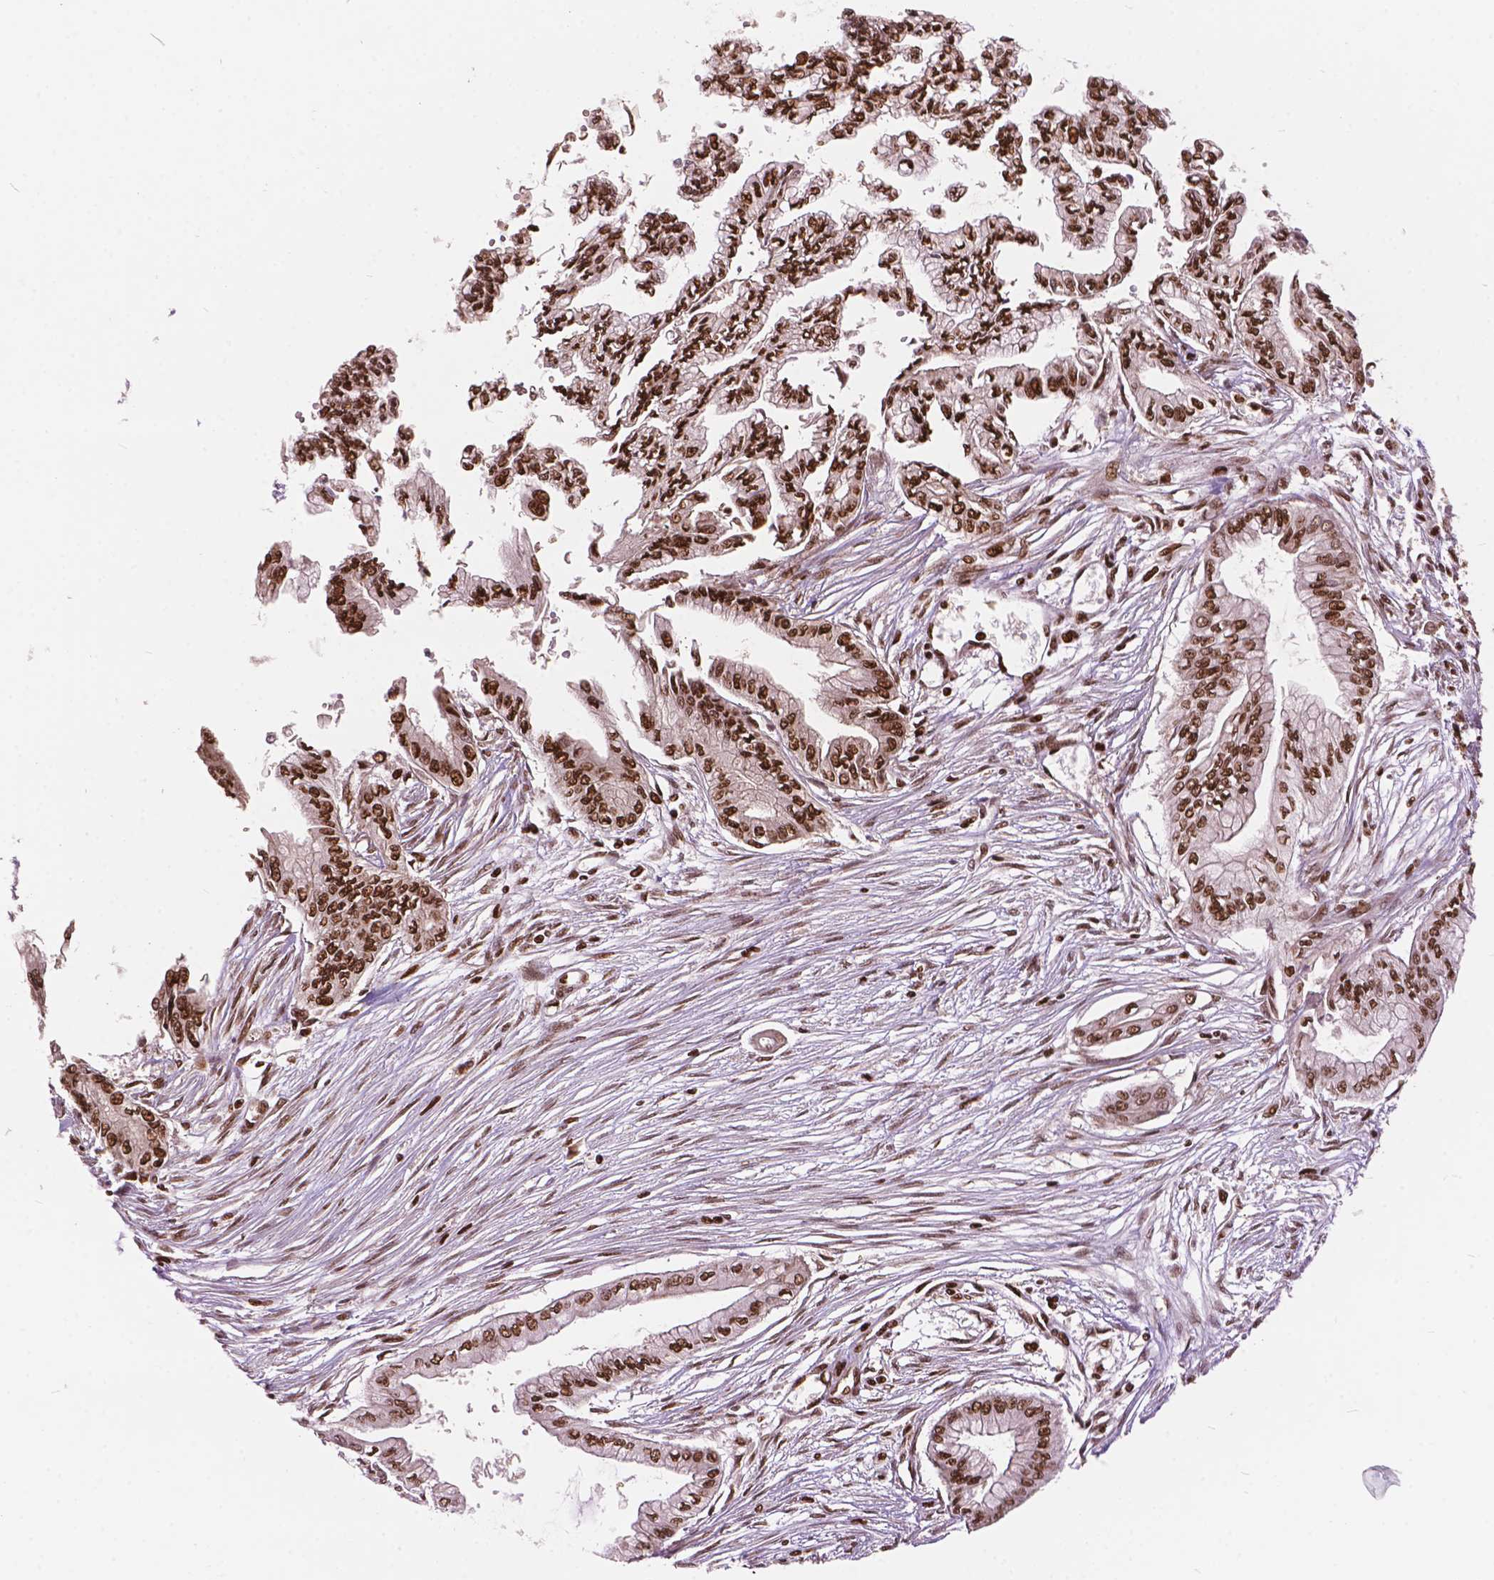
{"staining": {"intensity": "strong", "quantity": ">75%", "location": "nuclear"}, "tissue": "pancreatic cancer", "cell_type": "Tumor cells", "image_type": "cancer", "snomed": [{"axis": "morphology", "description": "Adenocarcinoma, NOS"}, {"axis": "topography", "description": "Pancreas"}], "caption": "A high-resolution photomicrograph shows immunohistochemistry (IHC) staining of pancreatic cancer, which exhibits strong nuclear positivity in approximately >75% of tumor cells.", "gene": "ANP32B", "patient": {"sex": "female", "age": 68}}